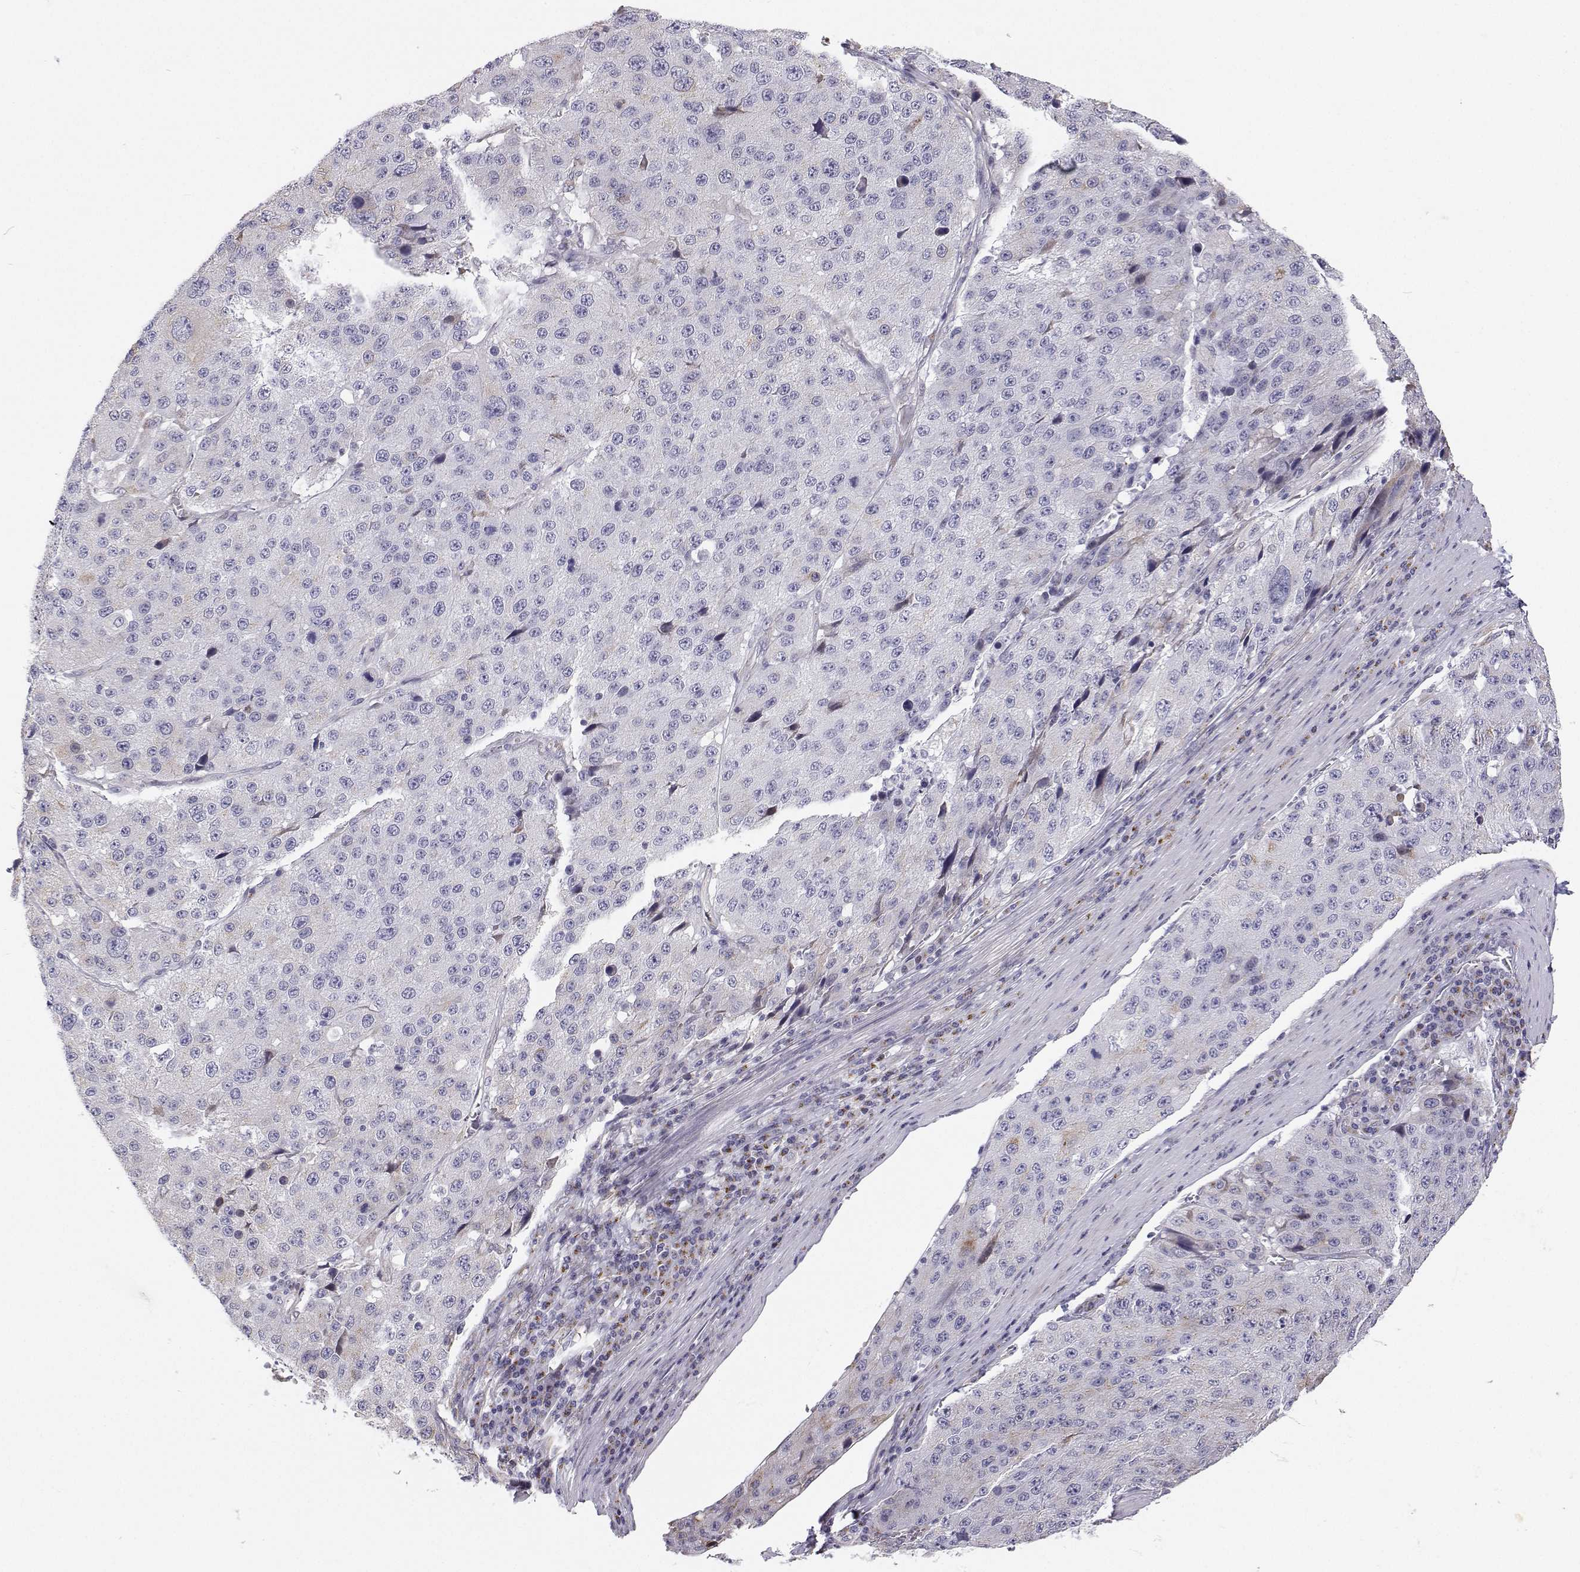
{"staining": {"intensity": "negative", "quantity": "none", "location": "none"}, "tissue": "stomach cancer", "cell_type": "Tumor cells", "image_type": "cancer", "snomed": [{"axis": "morphology", "description": "Adenocarcinoma, NOS"}, {"axis": "topography", "description": "Stomach"}], "caption": "Tumor cells are negative for brown protein staining in stomach adenocarcinoma.", "gene": "STARD13", "patient": {"sex": "male", "age": 71}}